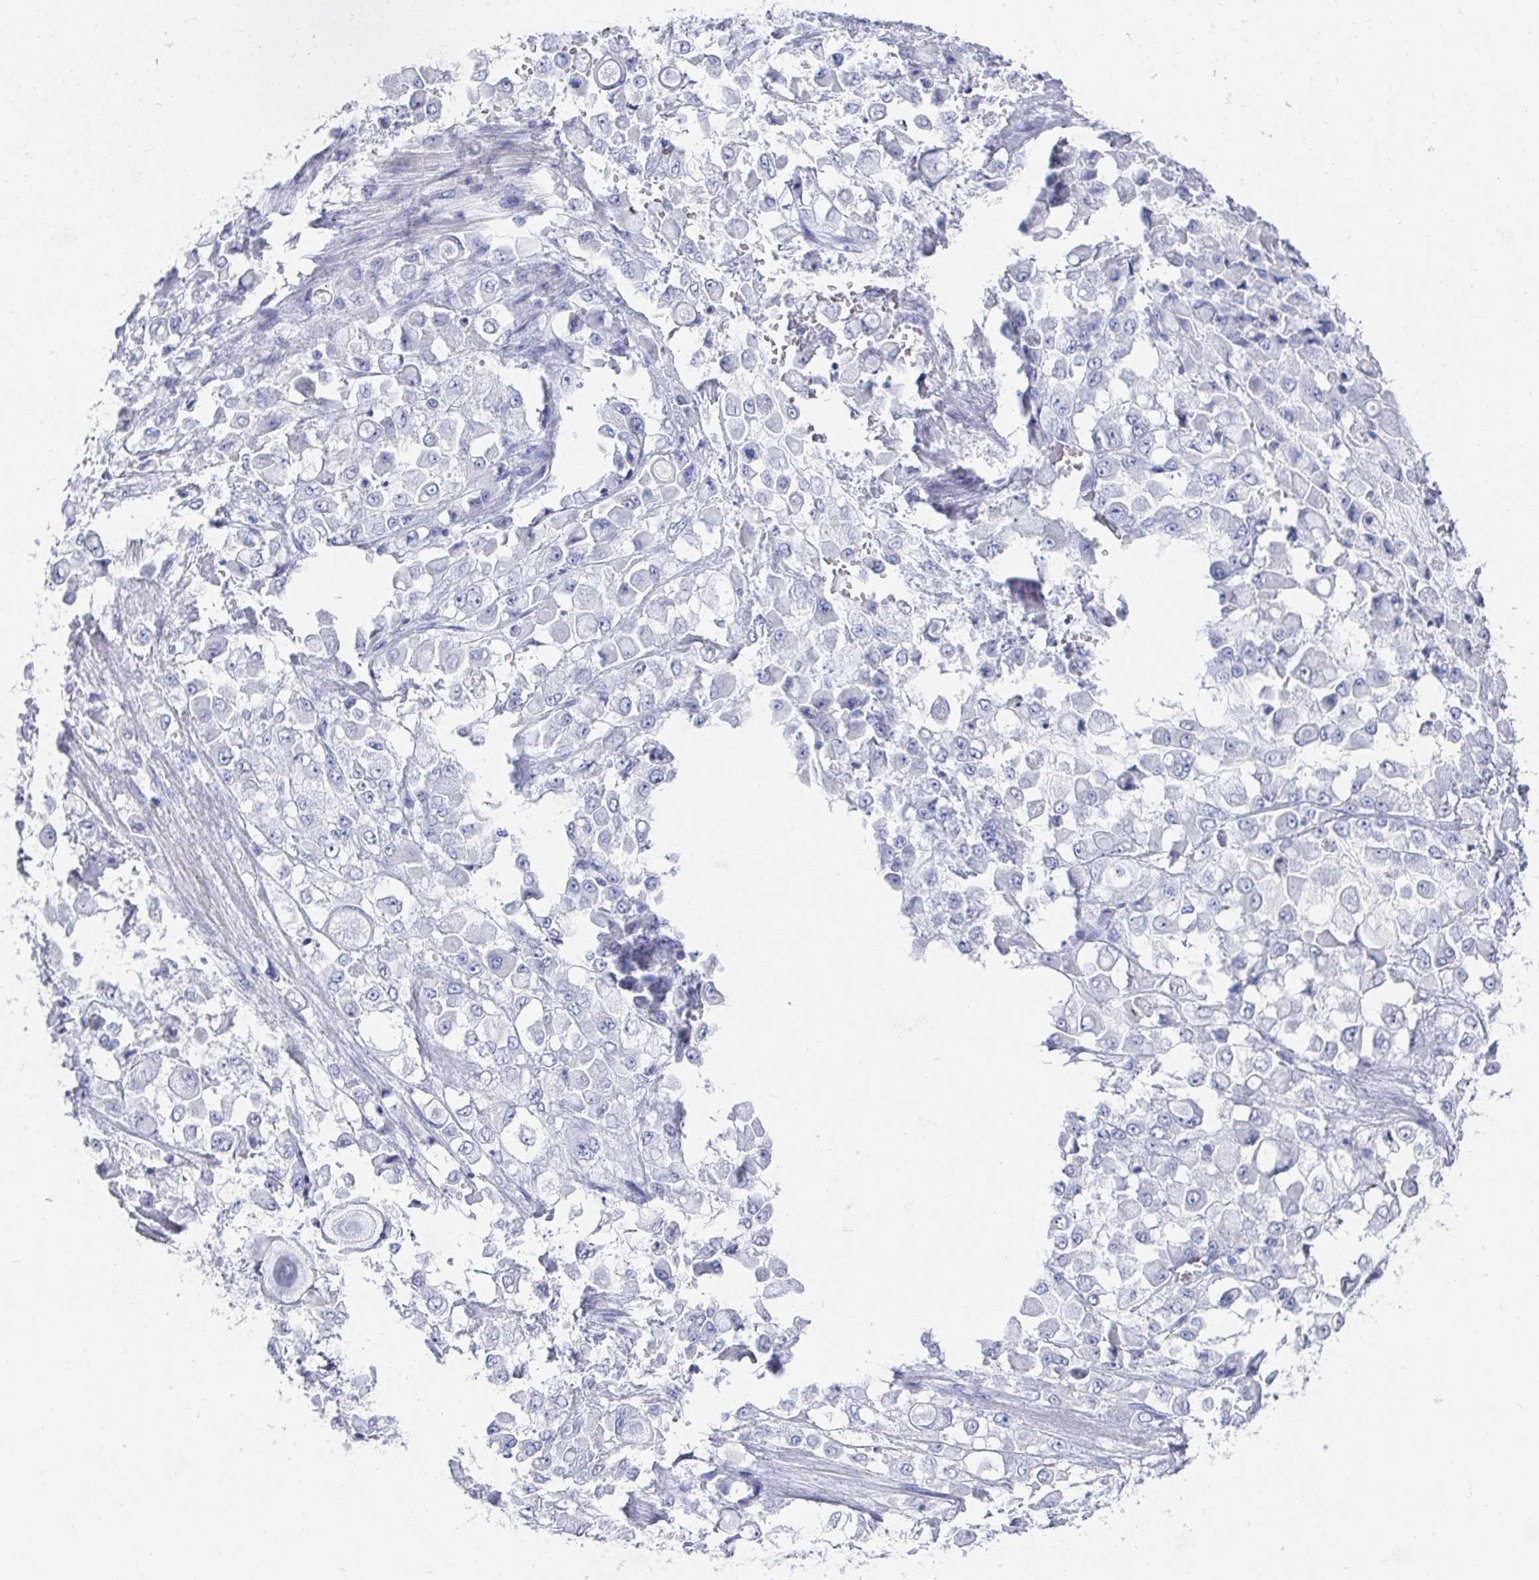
{"staining": {"intensity": "negative", "quantity": "none", "location": "none"}, "tissue": "stomach cancer", "cell_type": "Tumor cells", "image_type": "cancer", "snomed": [{"axis": "morphology", "description": "Adenocarcinoma, NOS"}, {"axis": "topography", "description": "Stomach"}], "caption": "Immunohistochemistry of human adenocarcinoma (stomach) exhibits no staining in tumor cells. (Immunohistochemistry (ihc), brightfield microscopy, high magnification).", "gene": "GRIA1", "patient": {"sex": "female", "age": 76}}